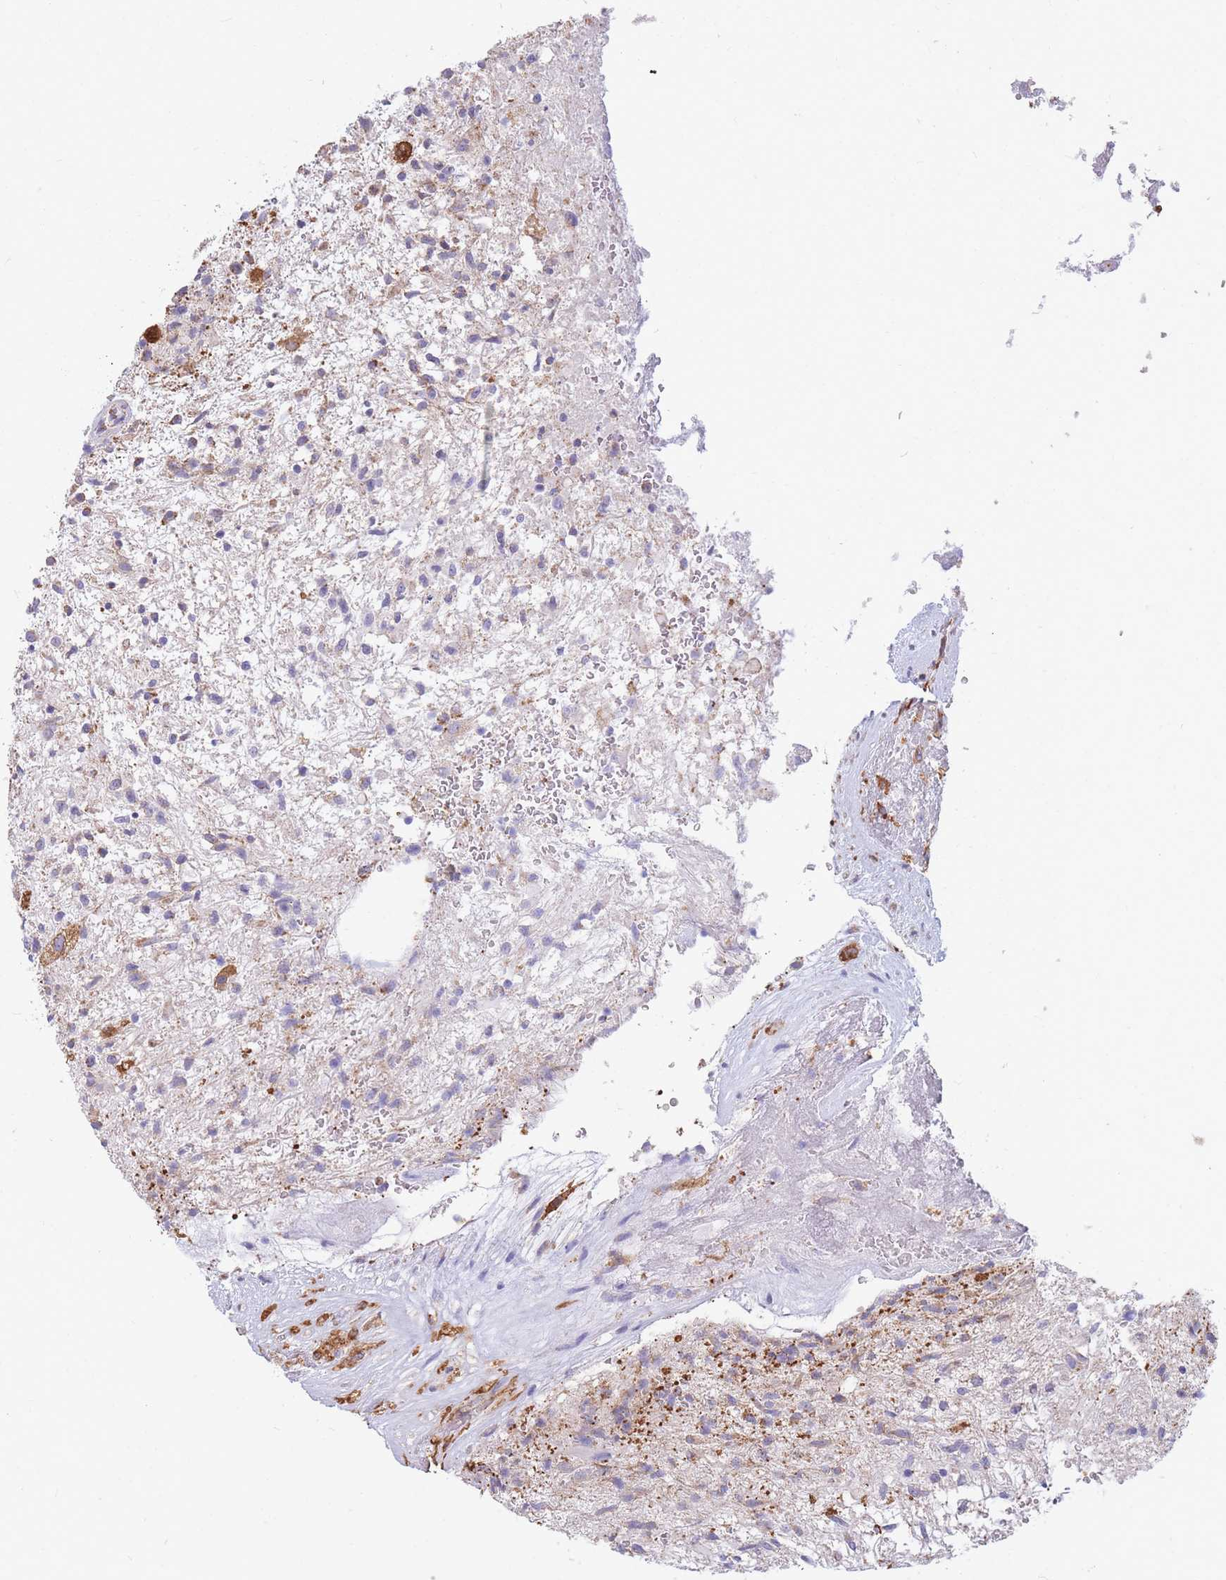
{"staining": {"intensity": "weak", "quantity": "<25%", "location": "cytoplasmic/membranous"}, "tissue": "glioma", "cell_type": "Tumor cells", "image_type": "cancer", "snomed": [{"axis": "morphology", "description": "Glioma, malignant, High grade"}, {"axis": "topography", "description": "Brain"}], "caption": "Malignant high-grade glioma stained for a protein using IHC exhibits no staining tumor cells.", "gene": "MRPL54", "patient": {"sex": "male", "age": 56}}